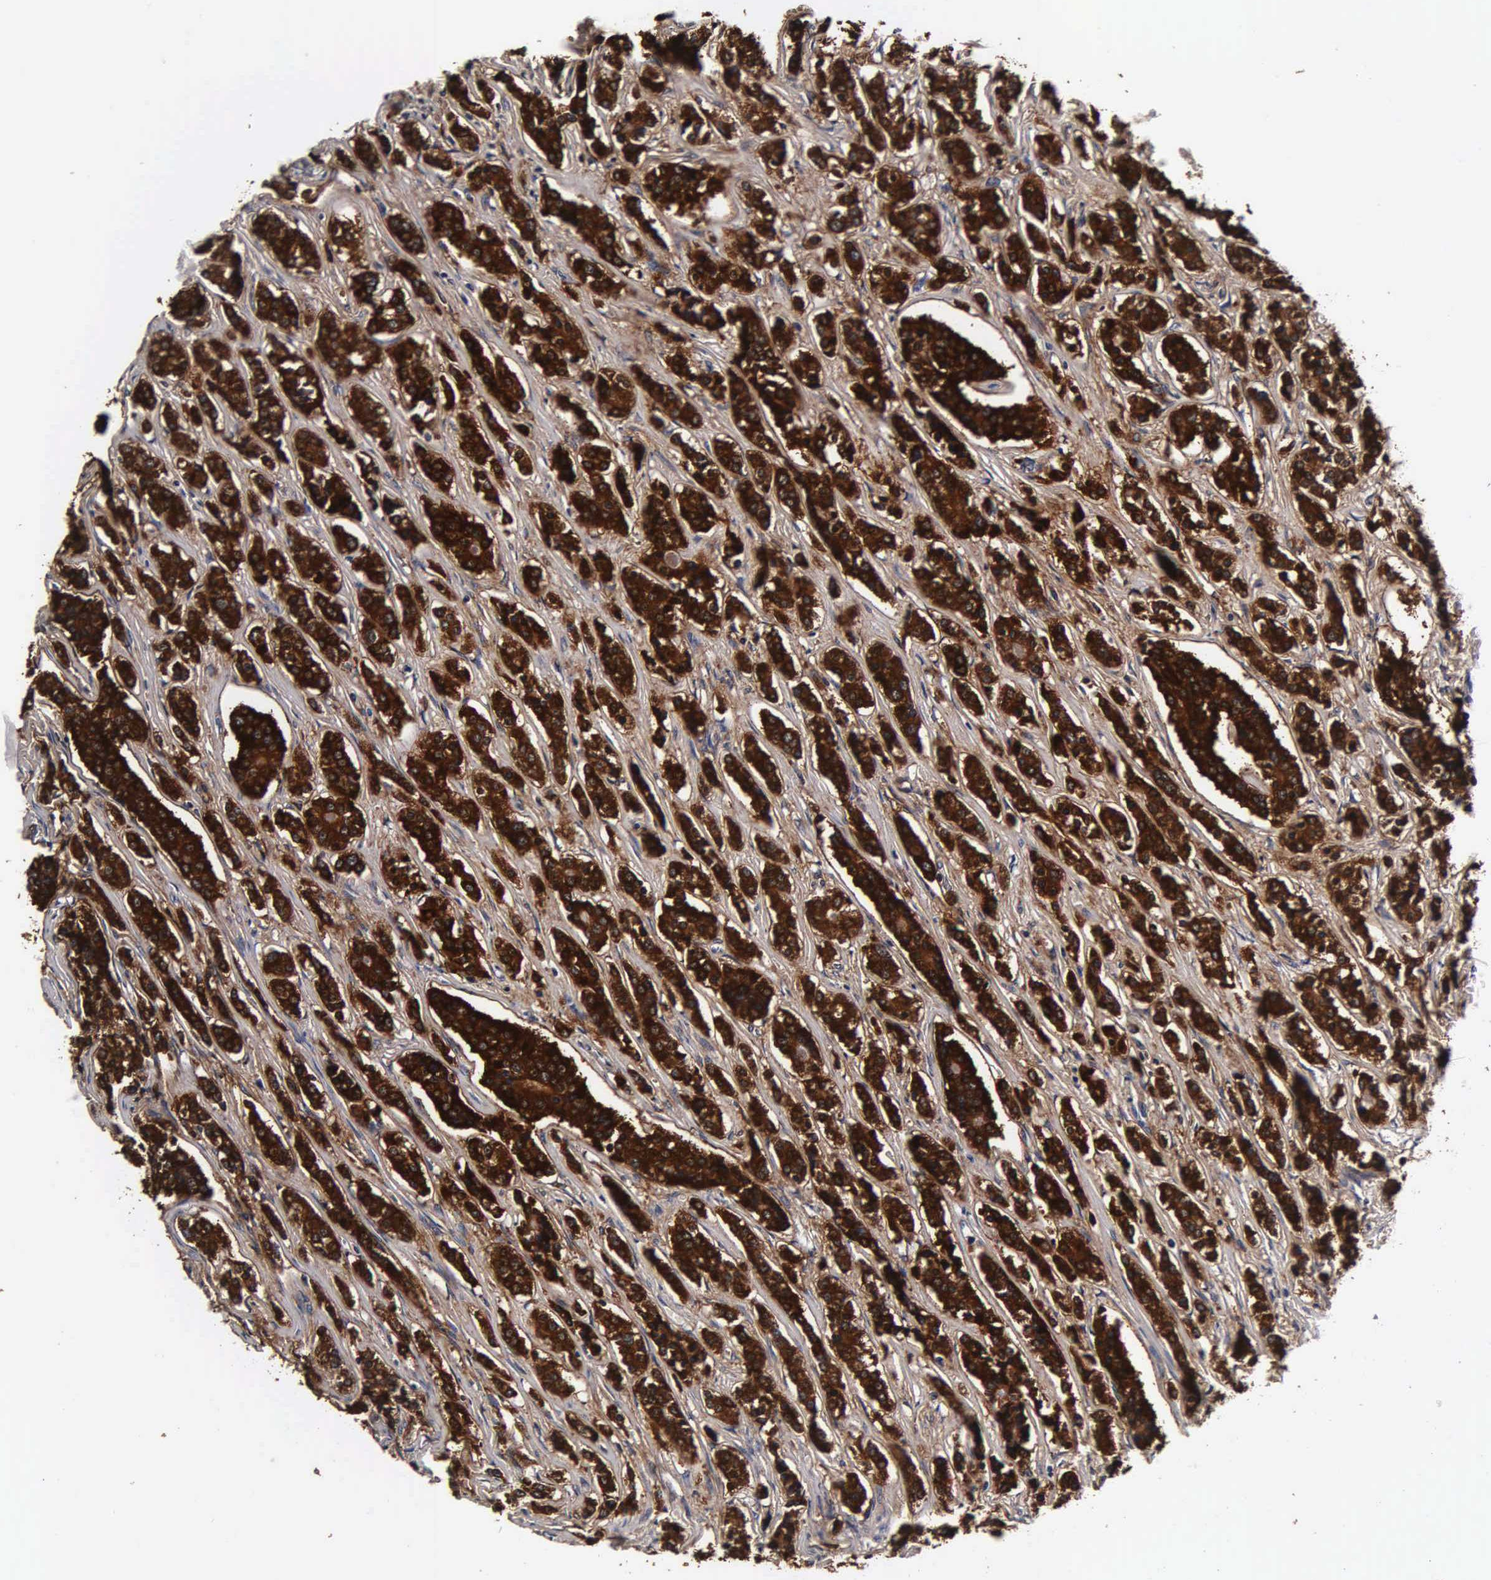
{"staining": {"intensity": "strong", "quantity": ">75%", "location": "cytoplasmic/membranous"}, "tissue": "carcinoid", "cell_type": "Tumor cells", "image_type": "cancer", "snomed": [{"axis": "morphology", "description": "Carcinoid, malignant, NOS"}, {"axis": "topography", "description": "Small intestine"}], "caption": "Protein staining of malignant carcinoid tissue shows strong cytoplasmic/membranous positivity in approximately >75% of tumor cells. The protein of interest is stained brown, and the nuclei are stained in blue (DAB (3,3'-diaminobenzidine) IHC with brightfield microscopy, high magnification).", "gene": "CST3", "patient": {"sex": "male", "age": 63}}